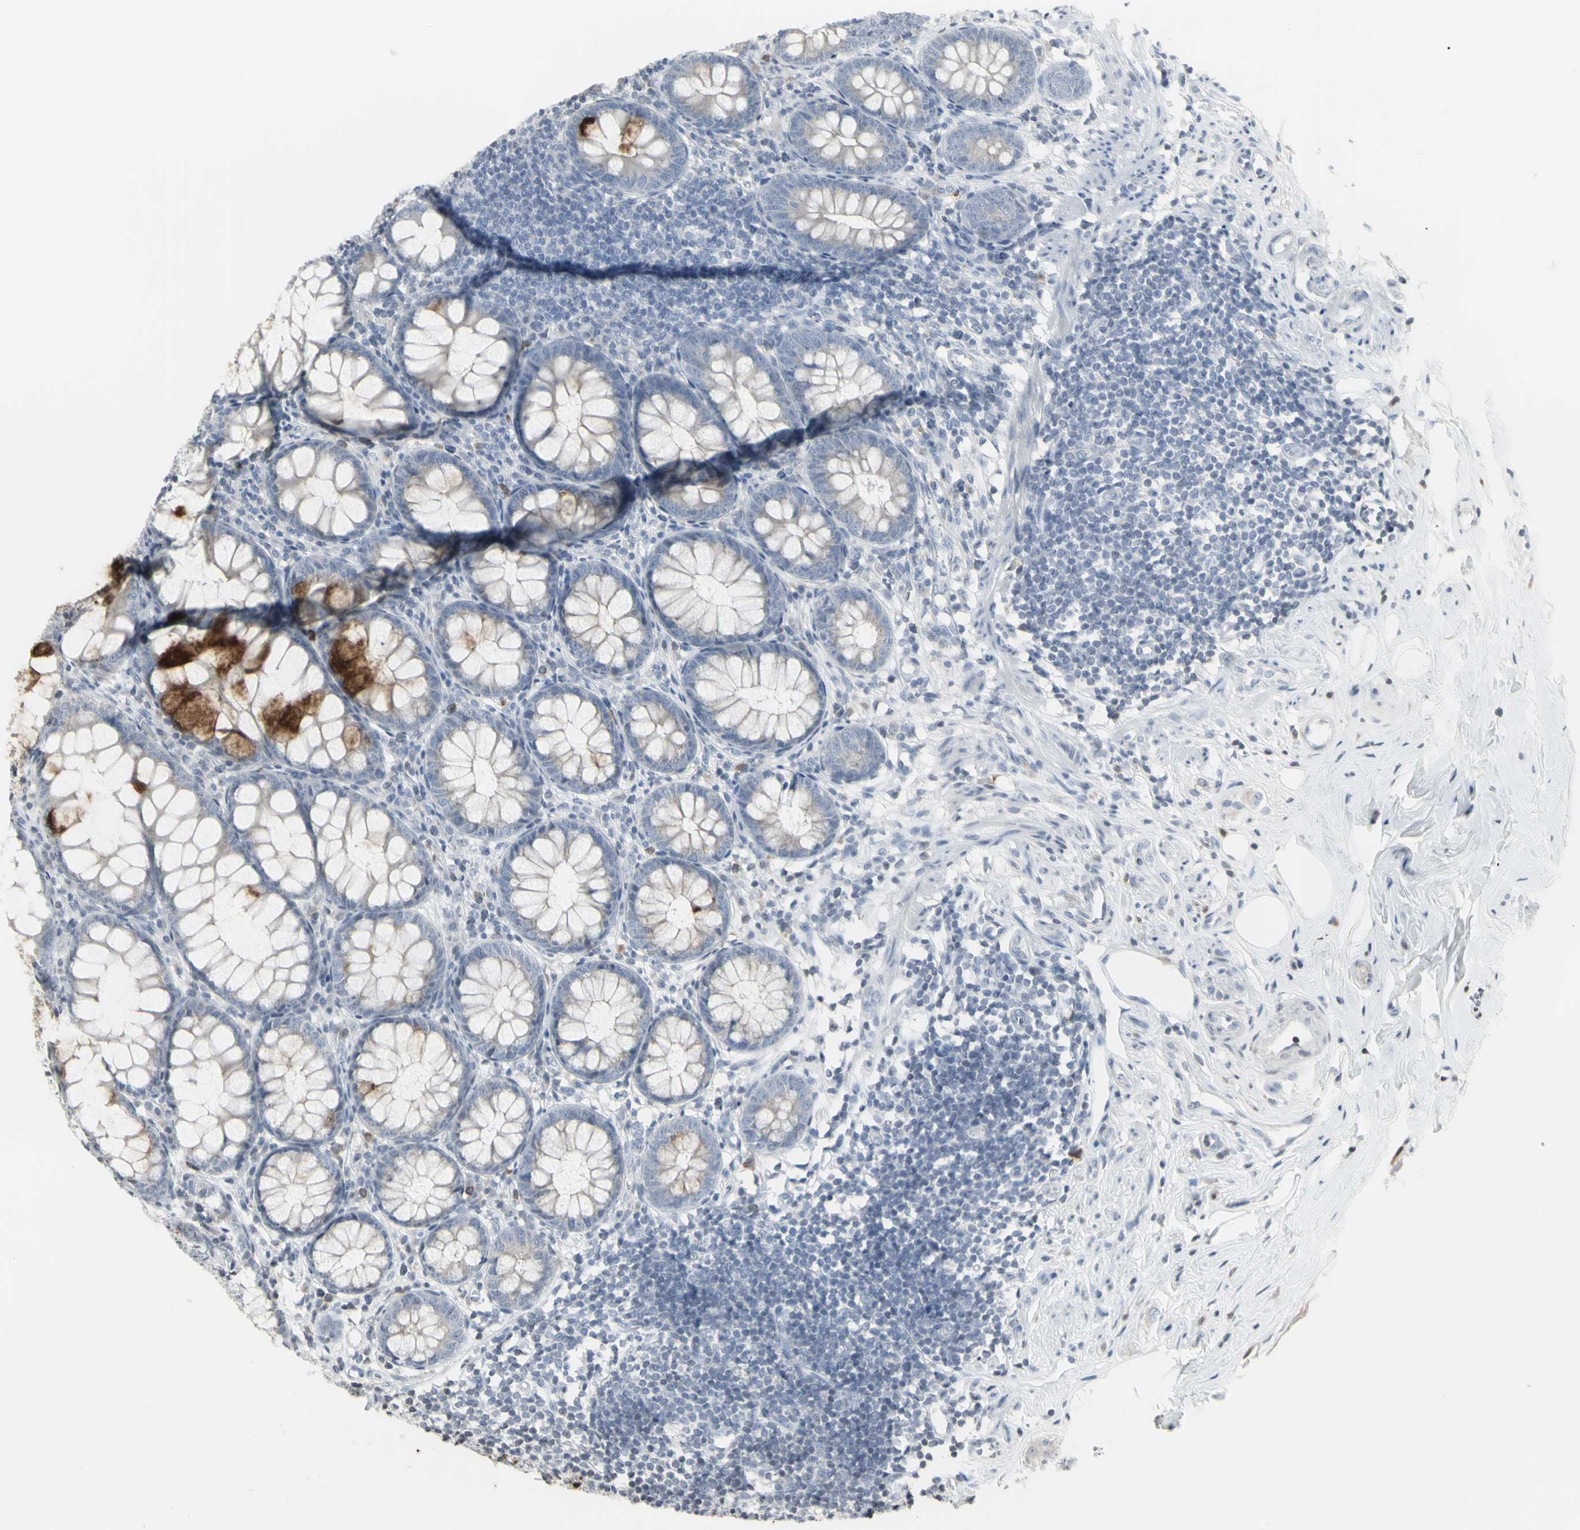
{"staining": {"intensity": "moderate", "quantity": "<25%", "location": "cytoplasmic/membranous"}, "tissue": "appendix", "cell_type": "Glandular cells", "image_type": "normal", "snomed": [{"axis": "morphology", "description": "Normal tissue, NOS"}, {"axis": "topography", "description": "Appendix"}], "caption": "This is an image of immunohistochemistry (IHC) staining of normal appendix, which shows moderate staining in the cytoplasmic/membranous of glandular cells.", "gene": "MUC5AC", "patient": {"sex": "female", "age": 77}}